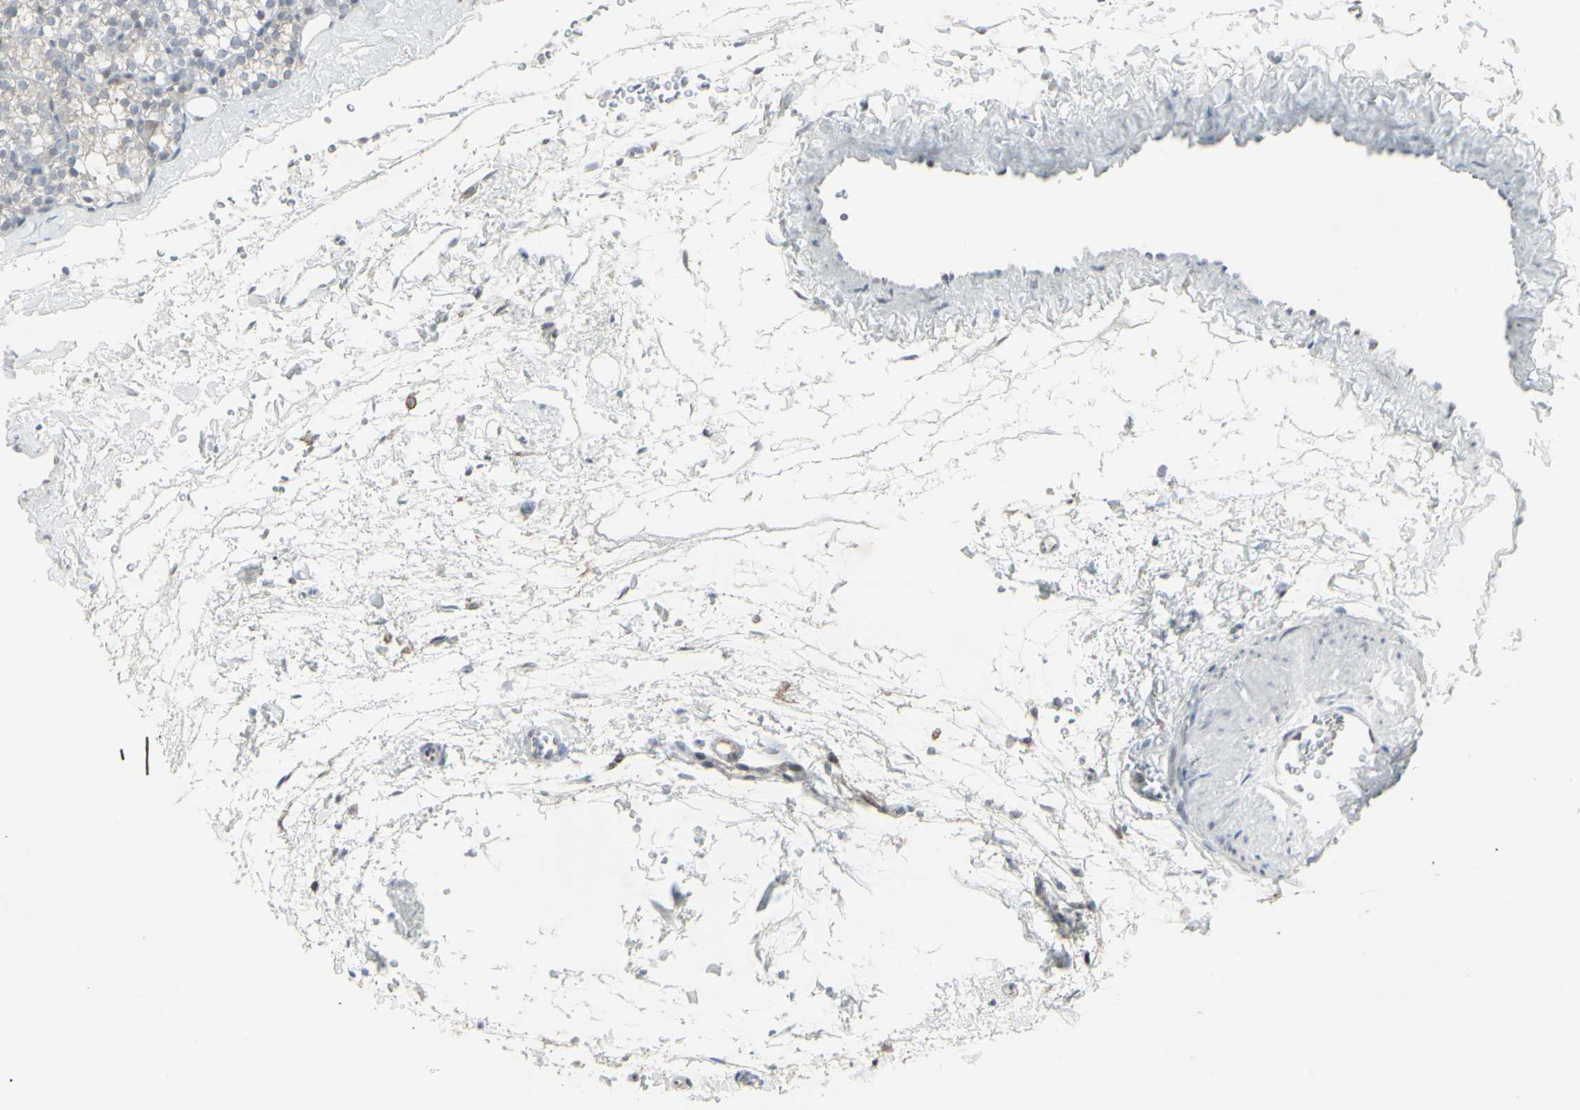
{"staining": {"intensity": "moderate", "quantity": "<25%", "location": "nuclear"}, "tissue": "parathyroid gland", "cell_type": "Glandular cells", "image_type": "normal", "snomed": [{"axis": "morphology", "description": "Normal tissue, NOS"}, {"axis": "topography", "description": "Parathyroid gland"}], "caption": "Protein staining exhibits moderate nuclear expression in about <25% of glandular cells in benign parathyroid gland. (DAB (3,3'-diaminobenzidine) IHC, brown staining for protein, blue staining for nuclei).", "gene": "CD33", "patient": {"sex": "female", "age": 64}}